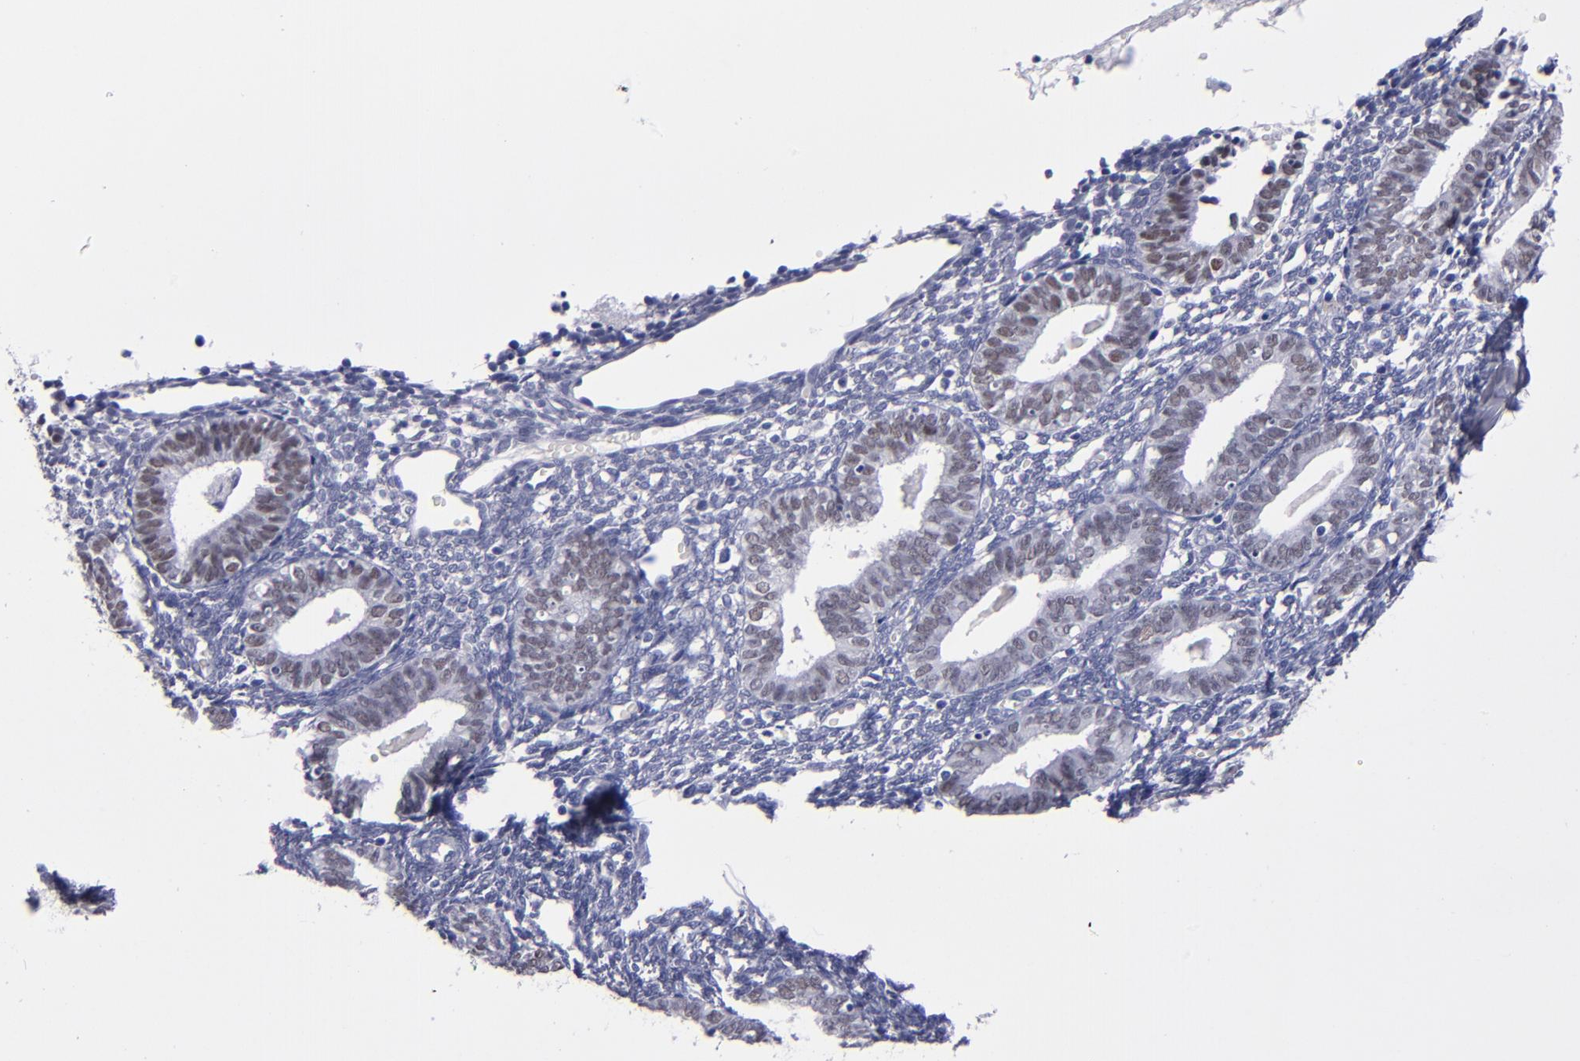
{"staining": {"intensity": "negative", "quantity": "none", "location": "none"}, "tissue": "endometrium", "cell_type": "Cells in endometrial stroma", "image_type": "normal", "snomed": [{"axis": "morphology", "description": "Normal tissue, NOS"}, {"axis": "topography", "description": "Endometrium"}], "caption": "An immunohistochemistry (IHC) histopathology image of unremarkable endometrium is shown. There is no staining in cells in endometrial stroma of endometrium.", "gene": "HNF1B", "patient": {"sex": "female", "age": 61}}